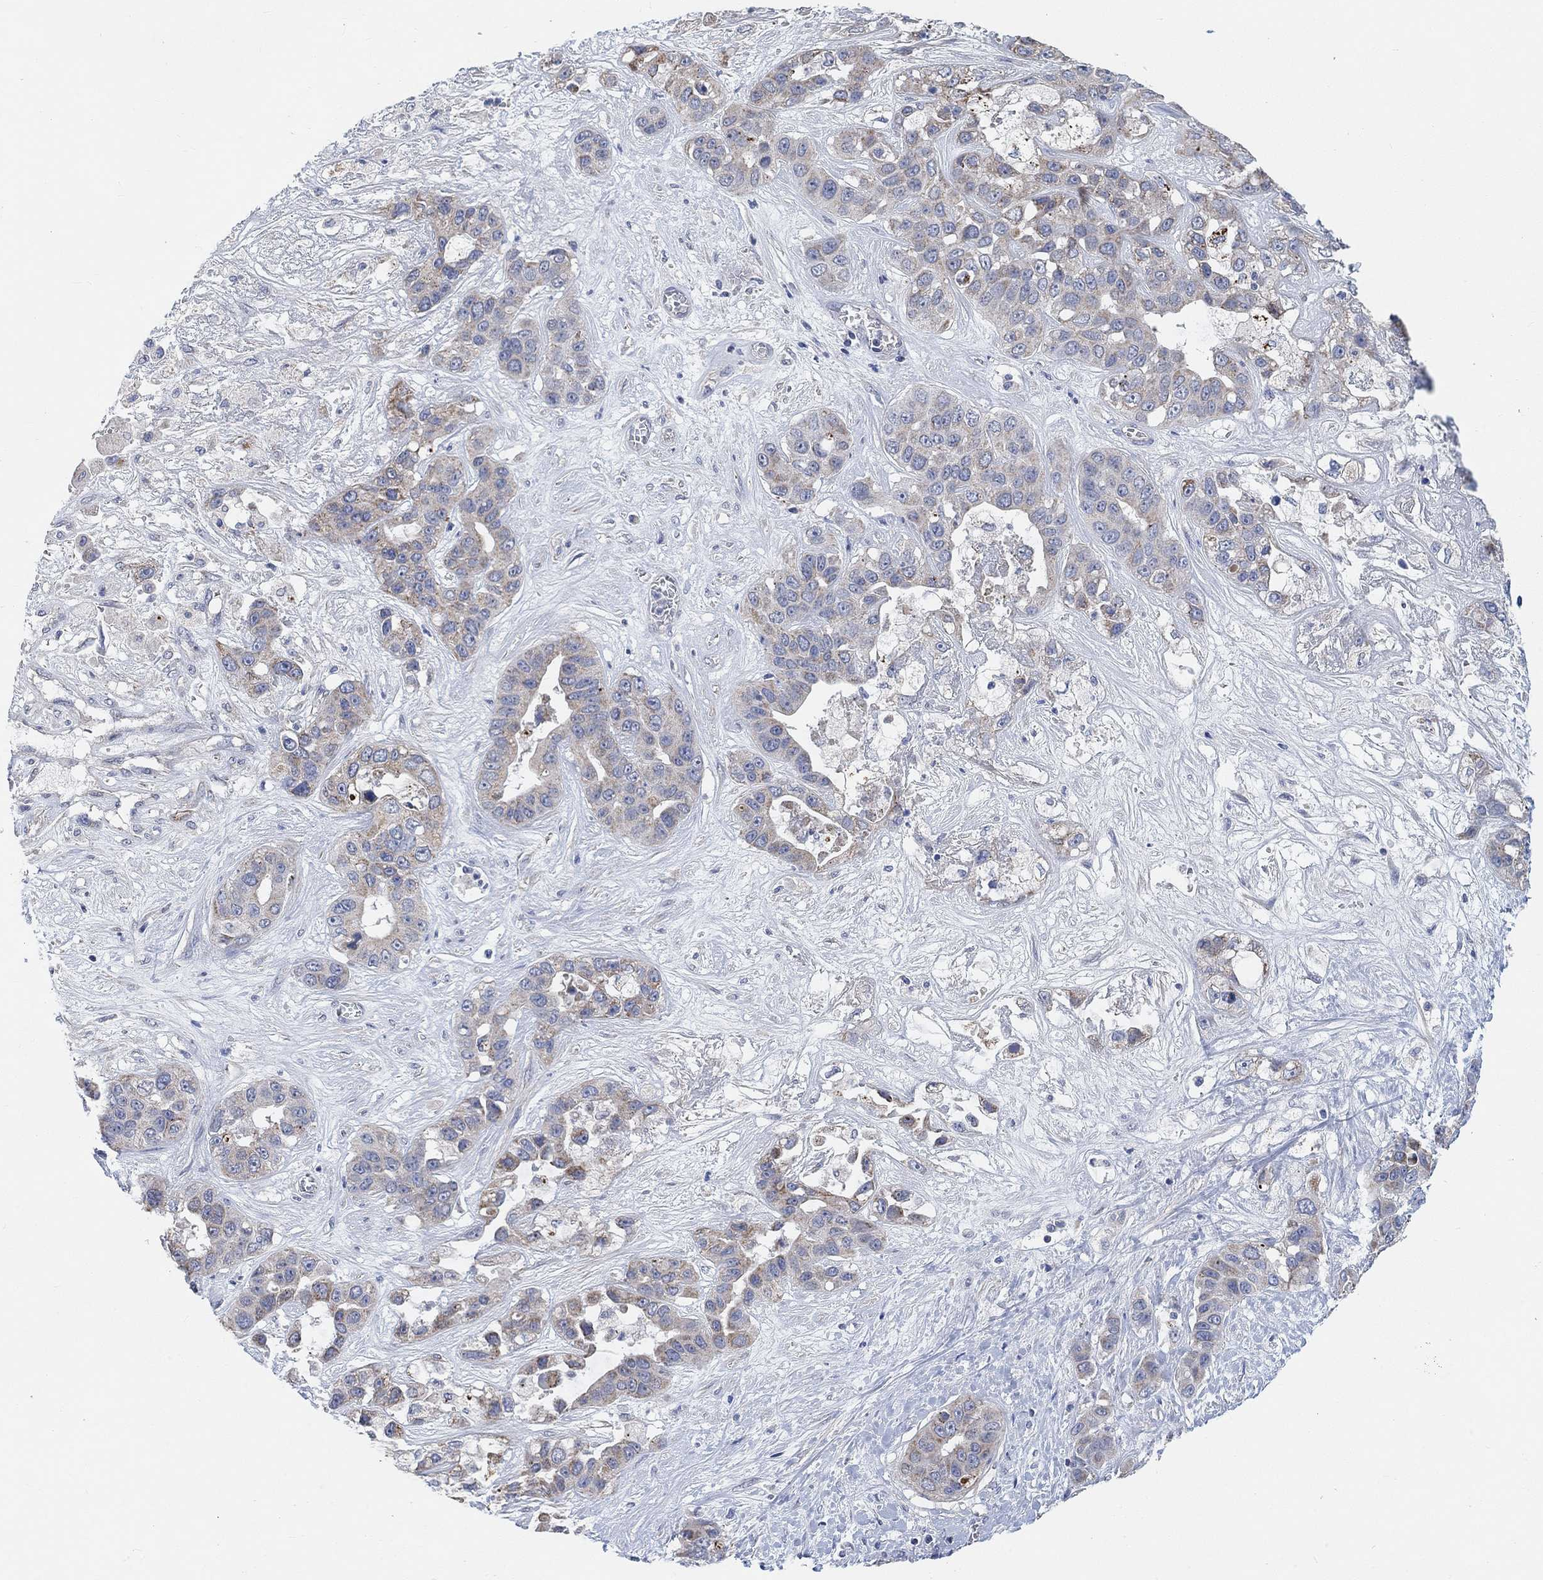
{"staining": {"intensity": "weak", "quantity": "25%-75%", "location": "cytoplasmic/membranous"}, "tissue": "liver cancer", "cell_type": "Tumor cells", "image_type": "cancer", "snomed": [{"axis": "morphology", "description": "Cholangiocarcinoma"}, {"axis": "topography", "description": "Liver"}], "caption": "A brown stain shows weak cytoplasmic/membranous positivity of a protein in cholangiocarcinoma (liver) tumor cells. Ihc stains the protein in brown and the nuclei are stained blue.", "gene": "HCRTR1", "patient": {"sex": "female", "age": 52}}